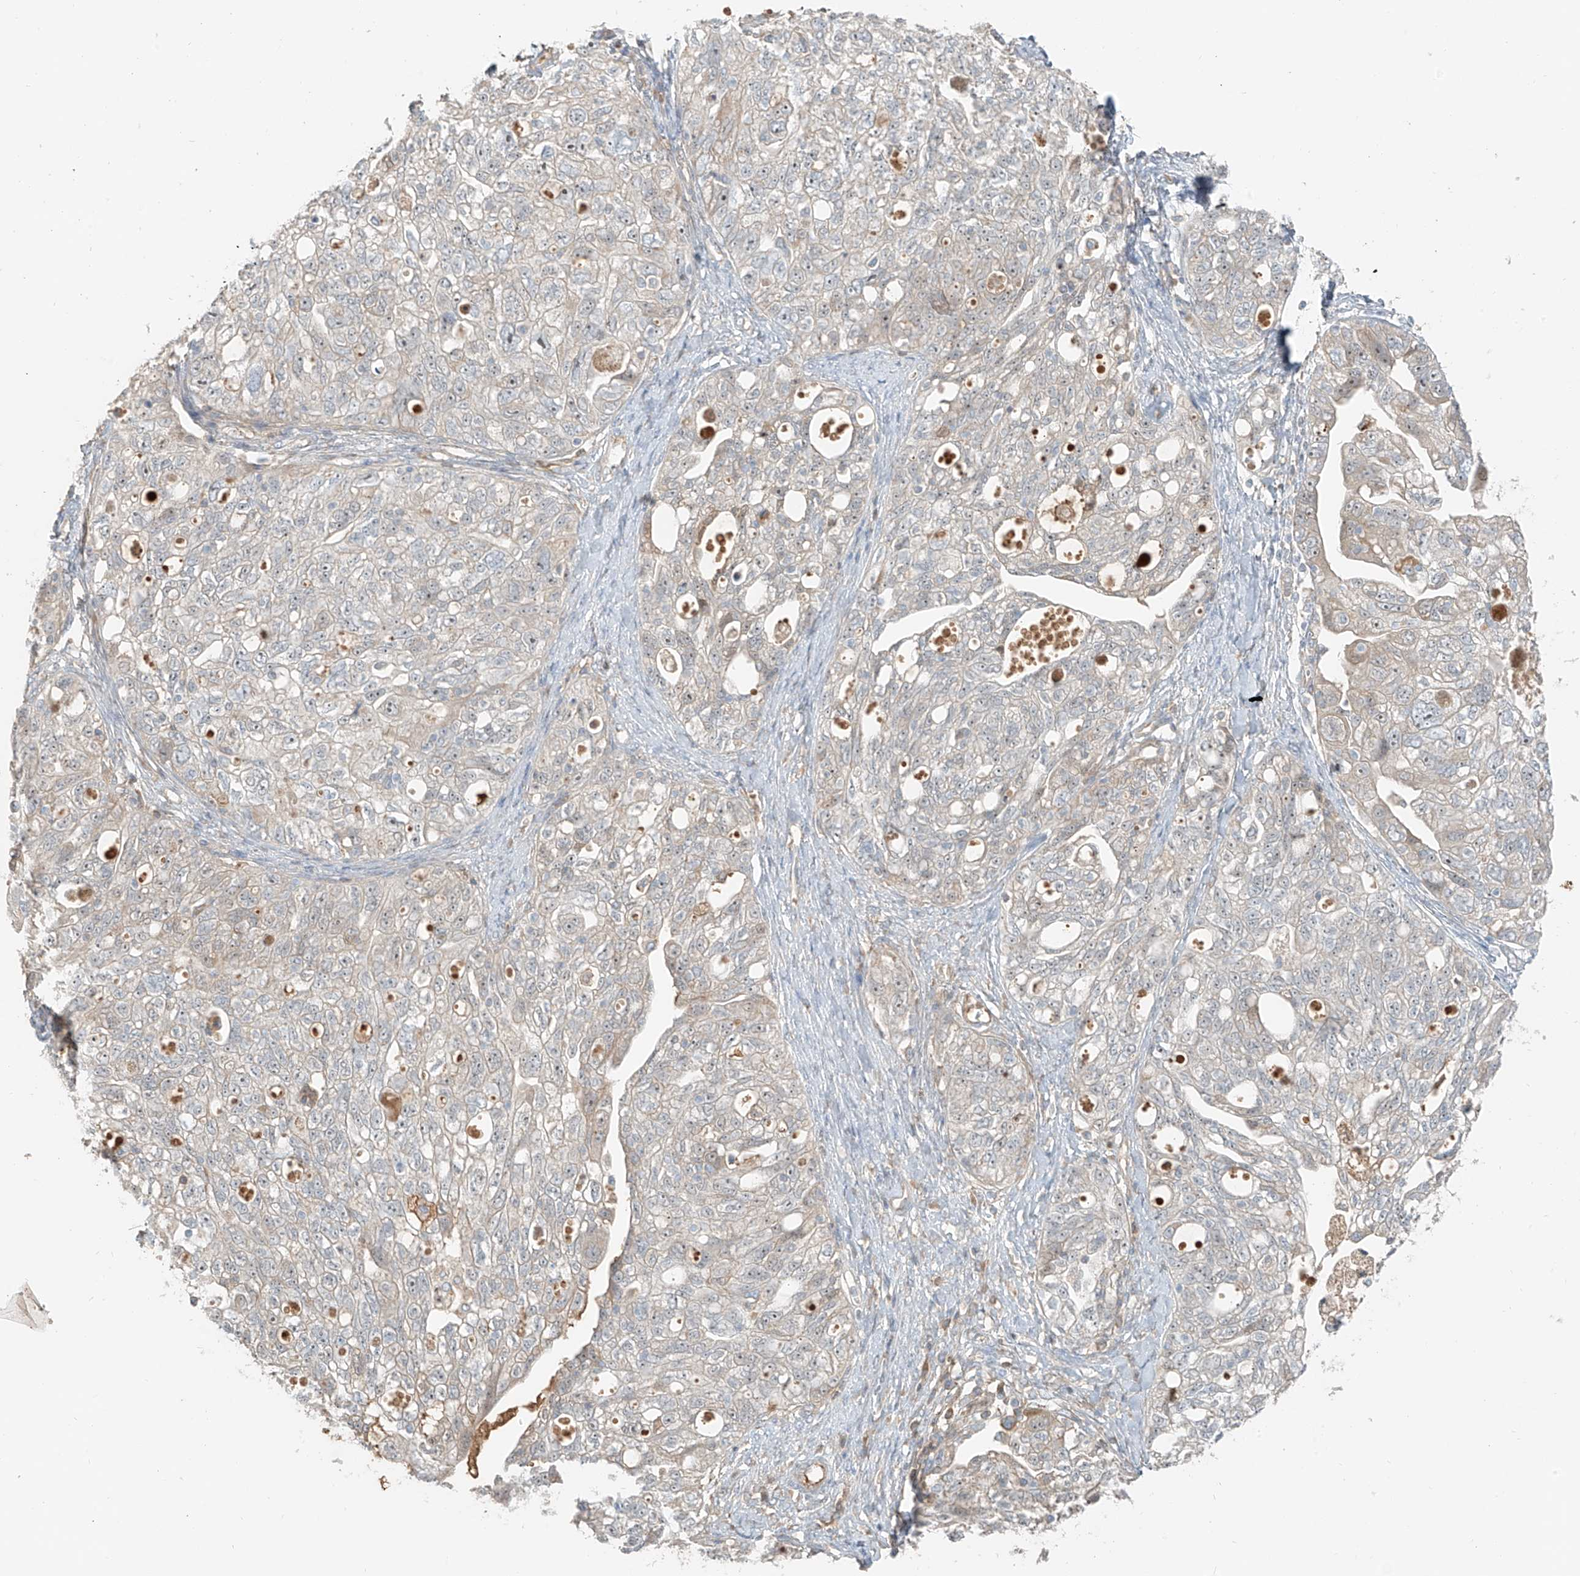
{"staining": {"intensity": "negative", "quantity": "none", "location": "none"}, "tissue": "ovarian cancer", "cell_type": "Tumor cells", "image_type": "cancer", "snomed": [{"axis": "morphology", "description": "Carcinoma, NOS"}, {"axis": "morphology", "description": "Cystadenocarcinoma, serous, NOS"}, {"axis": "topography", "description": "Ovary"}], "caption": "This is an immunohistochemistry image of ovarian cancer (serous cystadenocarcinoma). There is no staining in tumor cells.", "gene": "FSTL1", "patient": {"sex": "female", "age": 69}}